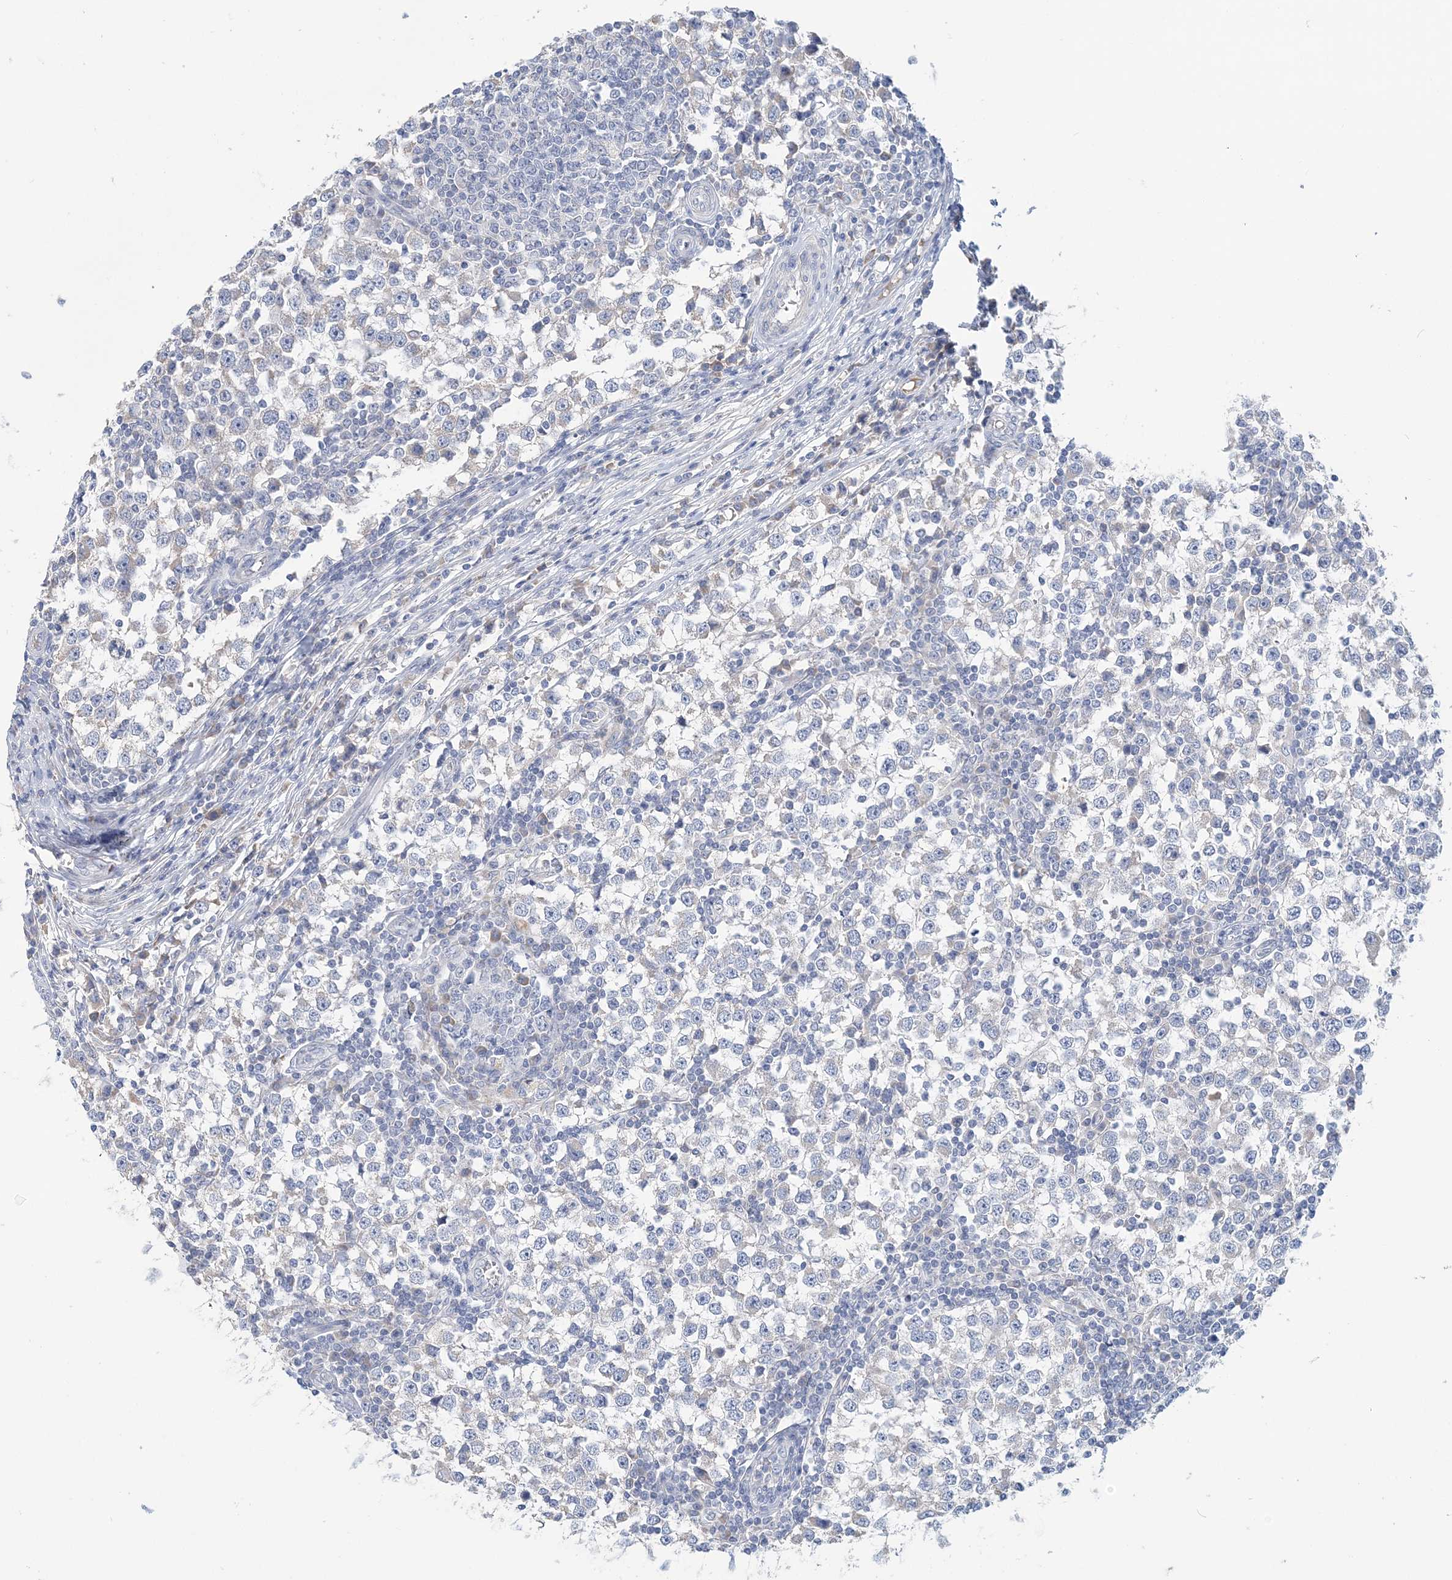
{"staining": {"intensity": "negative", "quantity": "none", "location": "none"}, "tissue": "testis cancer", "cell_type": "Tumor cells", "image_type": "cancer", "snomed": [{"axis": "morphology", "description": "Seminoma, NOS"}, {"axis": "topography", "description": "Testis"}], "caption": "A histopathology image of human seminoma (testis) is negative for staining in tumor cells.", "gene": "LRRIQ4", "patient": {"sex": "male", "age": 65}}